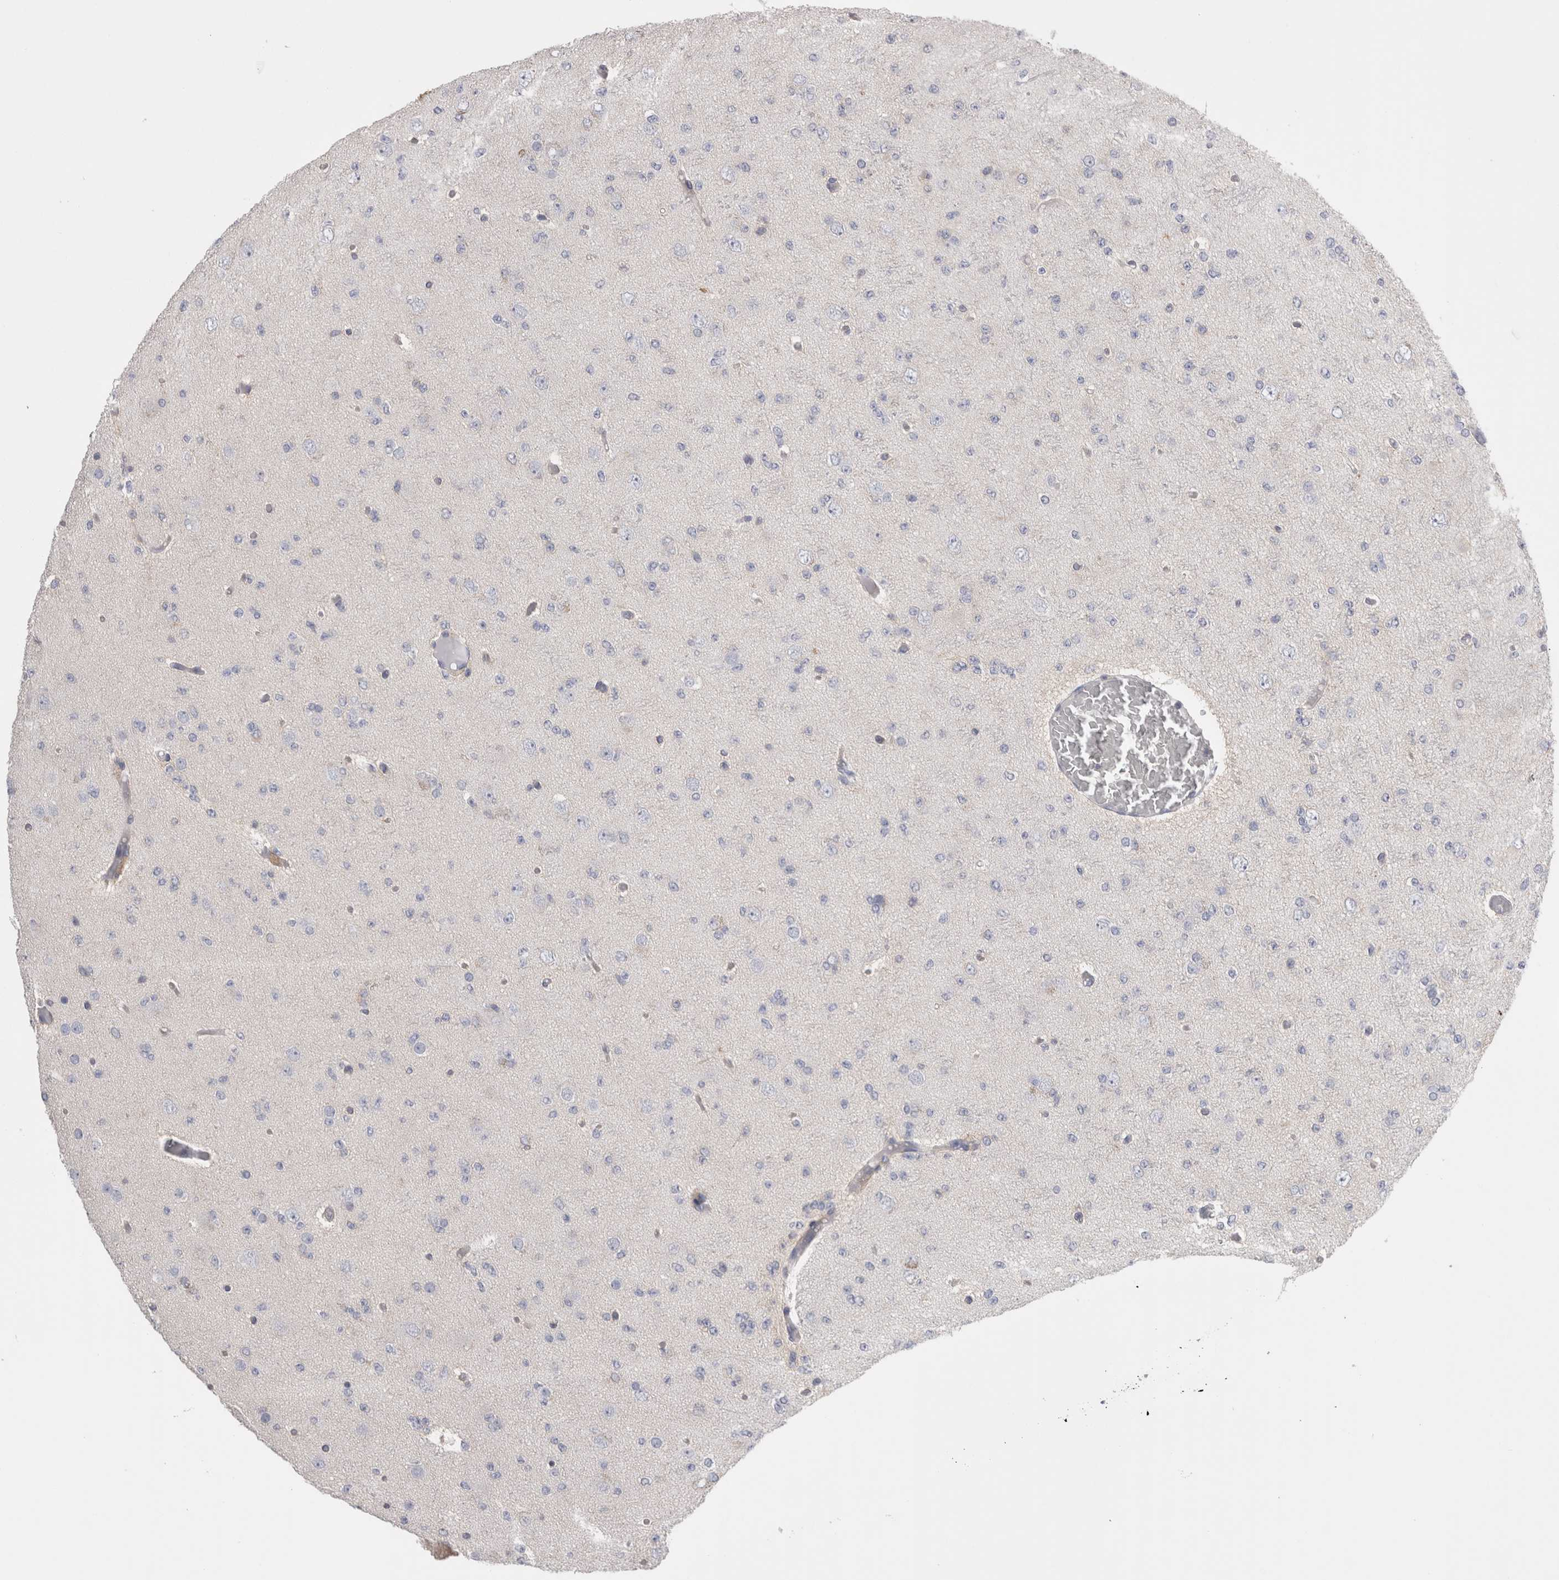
{"staining": {"intensity": "negative", "quantity": "none", "location": "none"}, "tissue": "glioma", "cell_type": "Tumor cells", "image_type": "cancer", "snomed": [{"axis": "morphology", "description": "Glioma, malignant, Low grade"}, {"axis": "topography", "description": "Brain"}], "caption": "Tumor cells are negative for brown protein staining in malignant glioma (low-grade). The staining is performed using DAB (3,3'-diaminobenzidine) brown chromogen with nuclei counter-stained in using hematoxylin.", "gene": "DCTN6", "patient": {"sex": "female", "age": 22}}